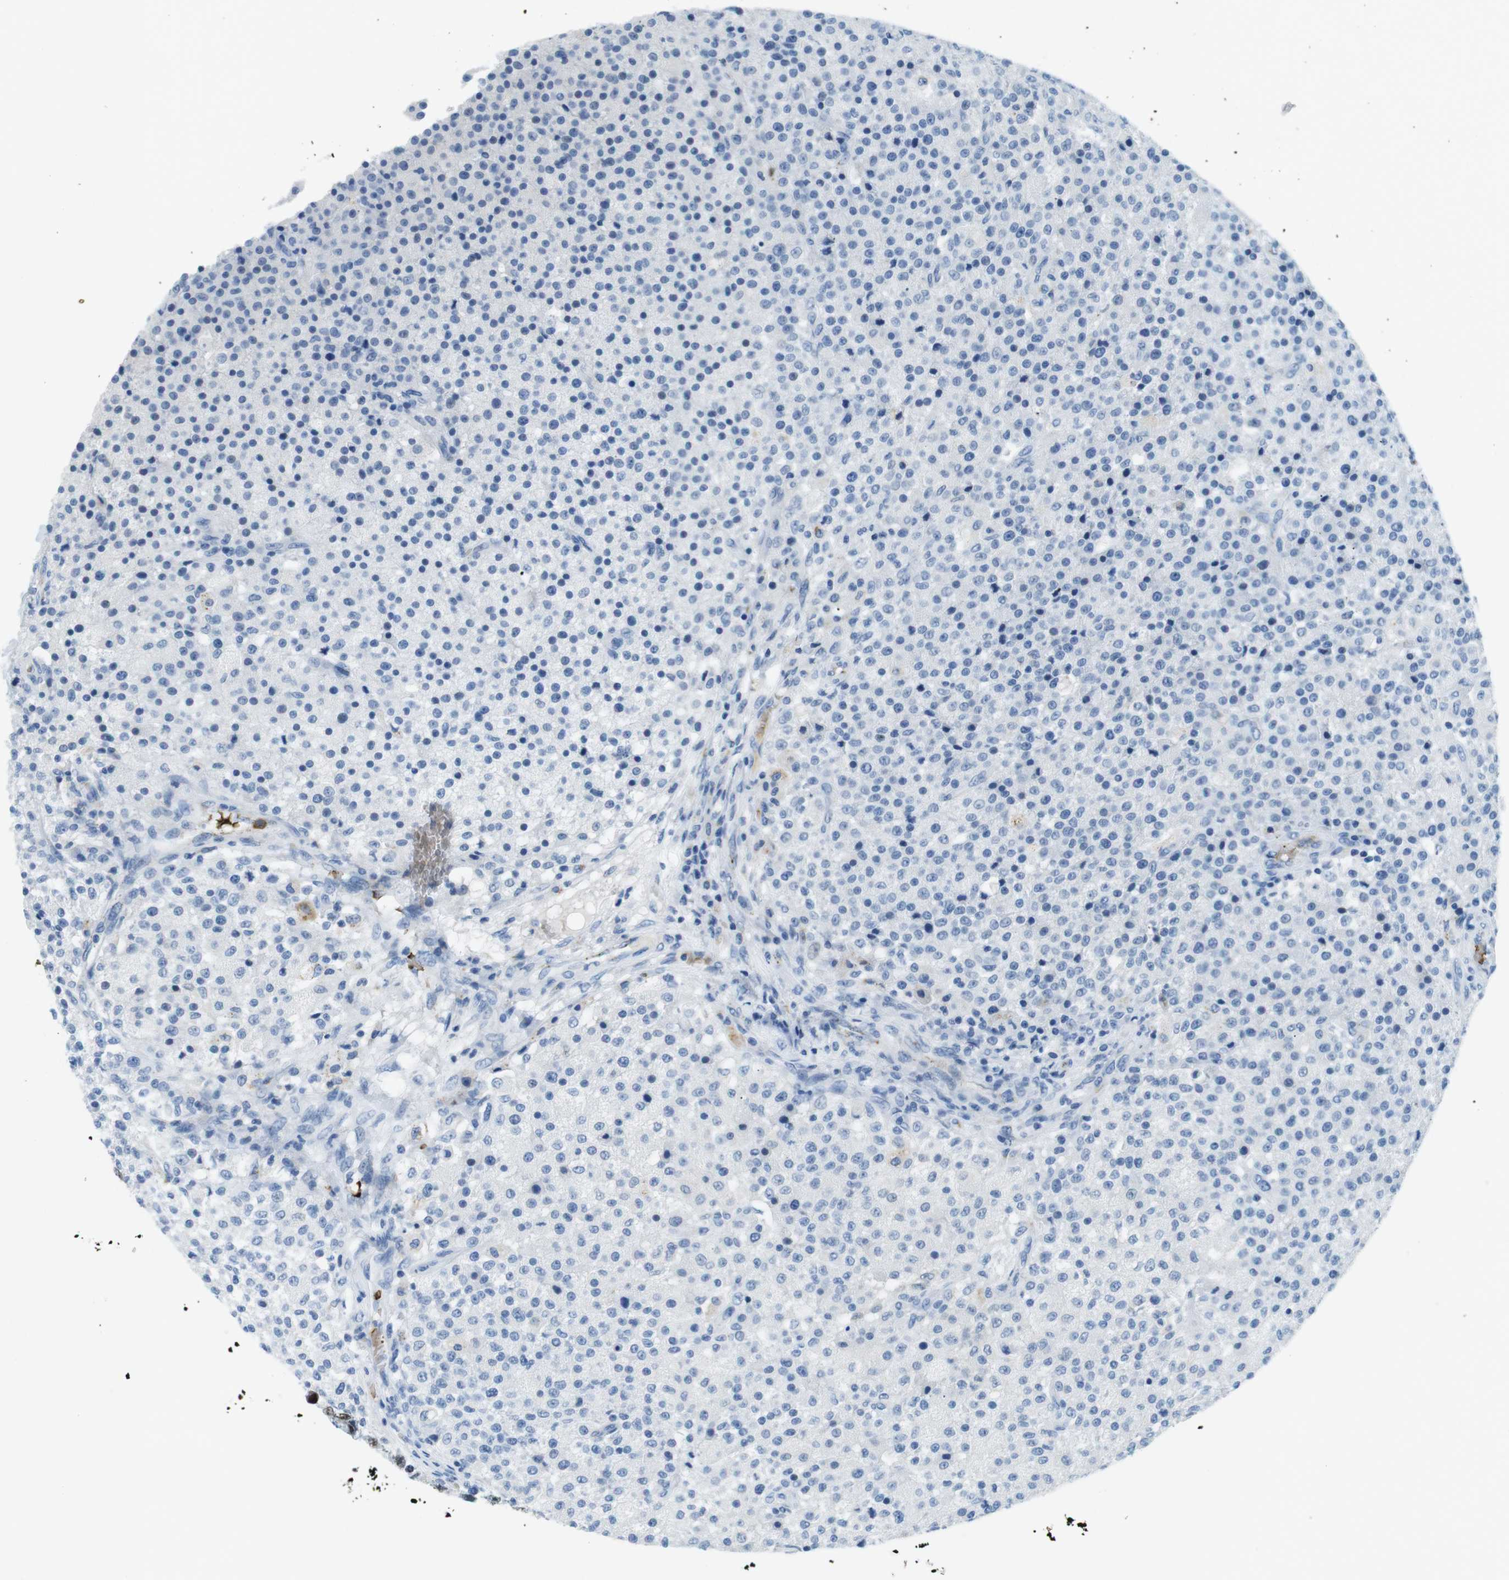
{"staining": {"intensity": "negative", "quantity": "none", "location": "none"}, "tissue": "testis cancer", "cell_type": "Tumor cells", "image_type": "cancer", "snomed": [{"axis": "morphology", "description": "Seminoma, NOS"}, {"axis": "topography", "description": "Testis"}], "caption": "There is no significant positivity in tumor cells of testis cancer.", "gene": "TFAP2C", "patient": {"sex": "male", "age": 59}}